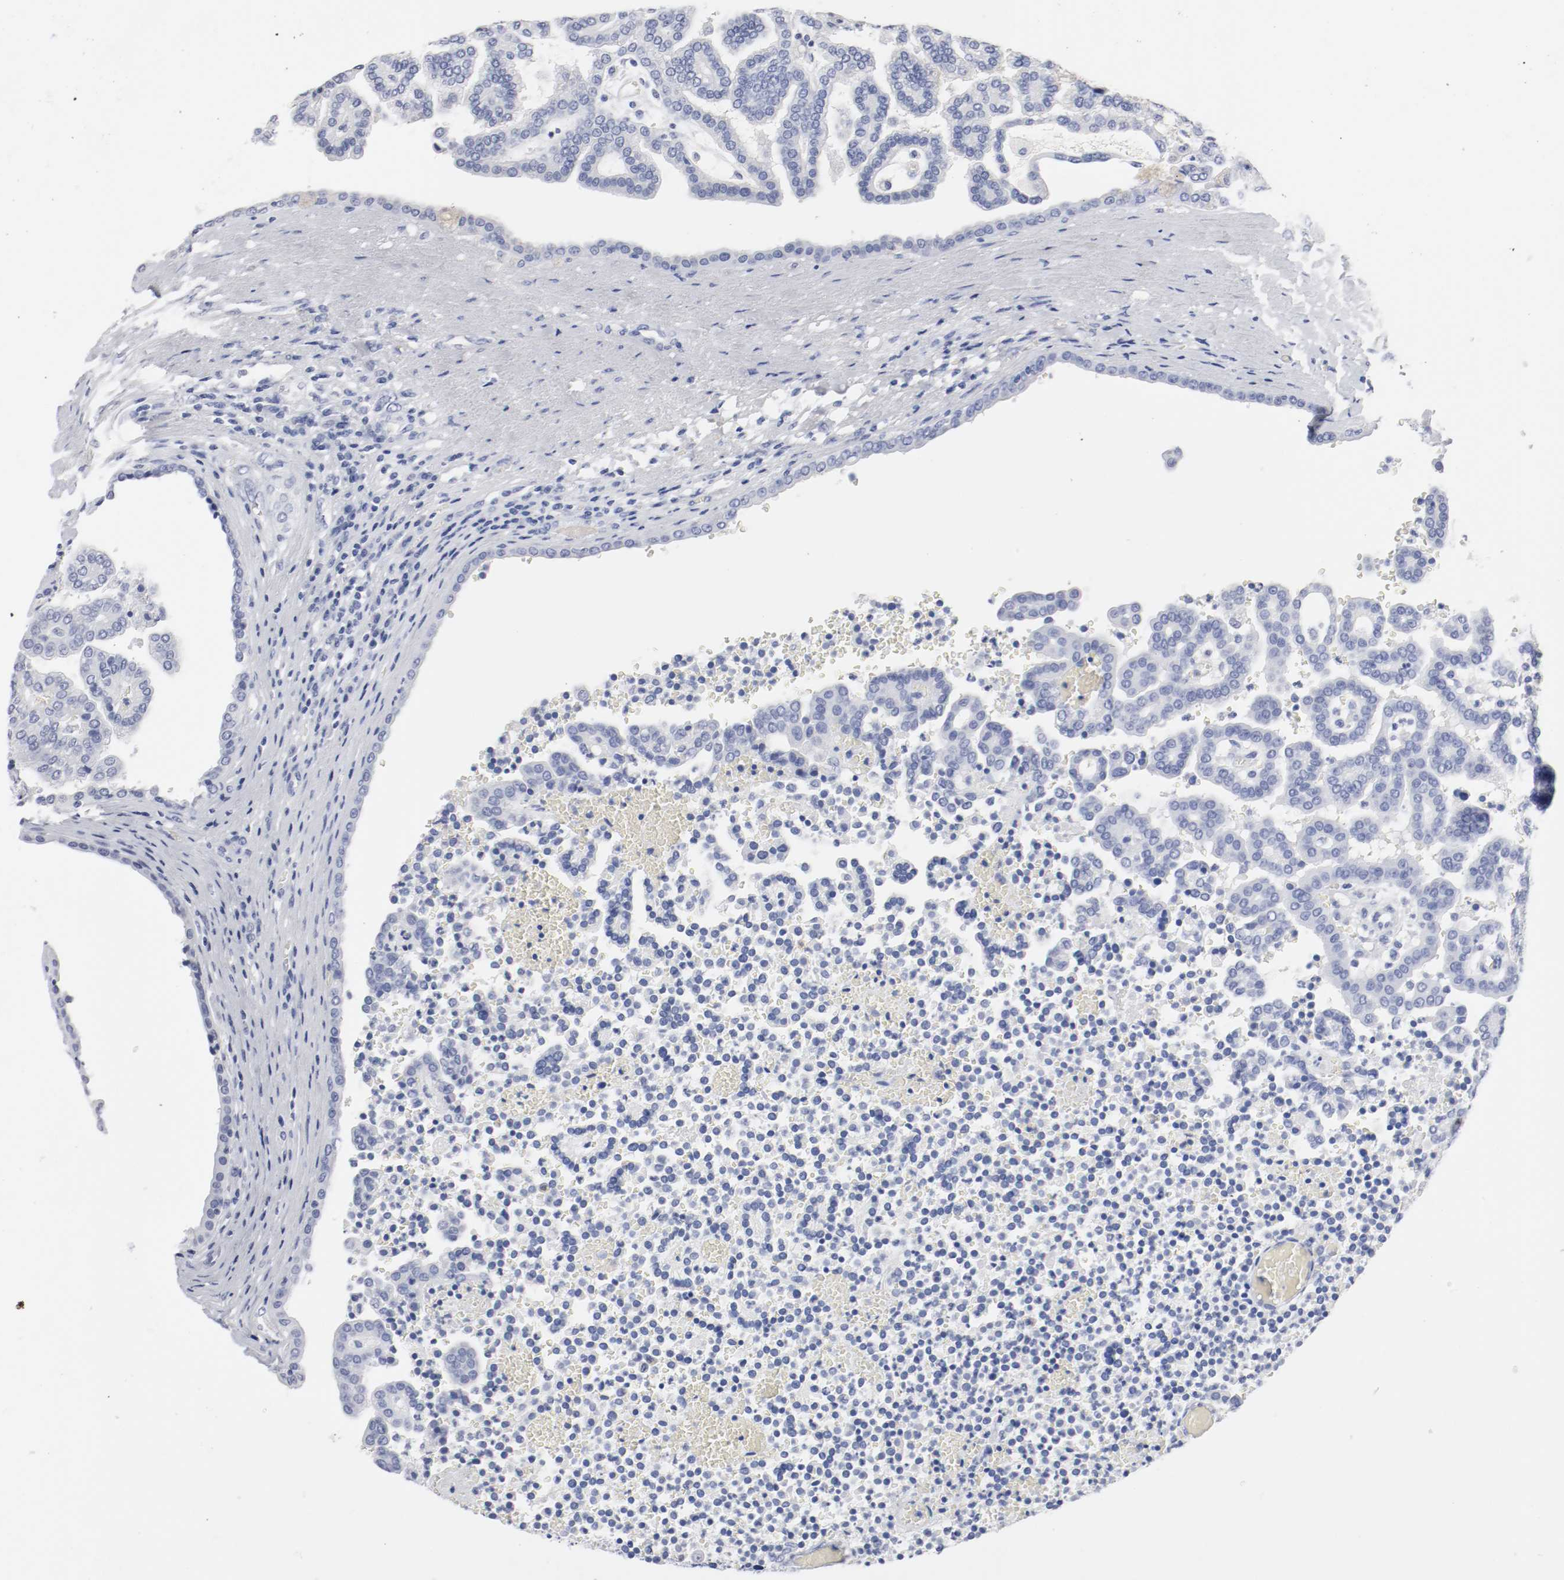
{"staining": {"intensity": "negative", "quantity": "none", "location": "none"}, "tissue": "renal cancer", "cell_type": "Tumor cells", "image_type": "cancer", "snomed": [{"axis": "morphology", "description": "Adenocarcinoma, NOS"}, {"axis": "topography", "description": "Kidney"}], "caption": "Renal cancer was stained to show a protein in brown. There is no significant positivity in tumor cells. (Brightfield microscopy of DAB (3,3'-diaminobenzidine) immunohistochemistry (IHC) at high magnification).", "gene": "GAD1", "patient": {"sex": "male", "age": 61}}